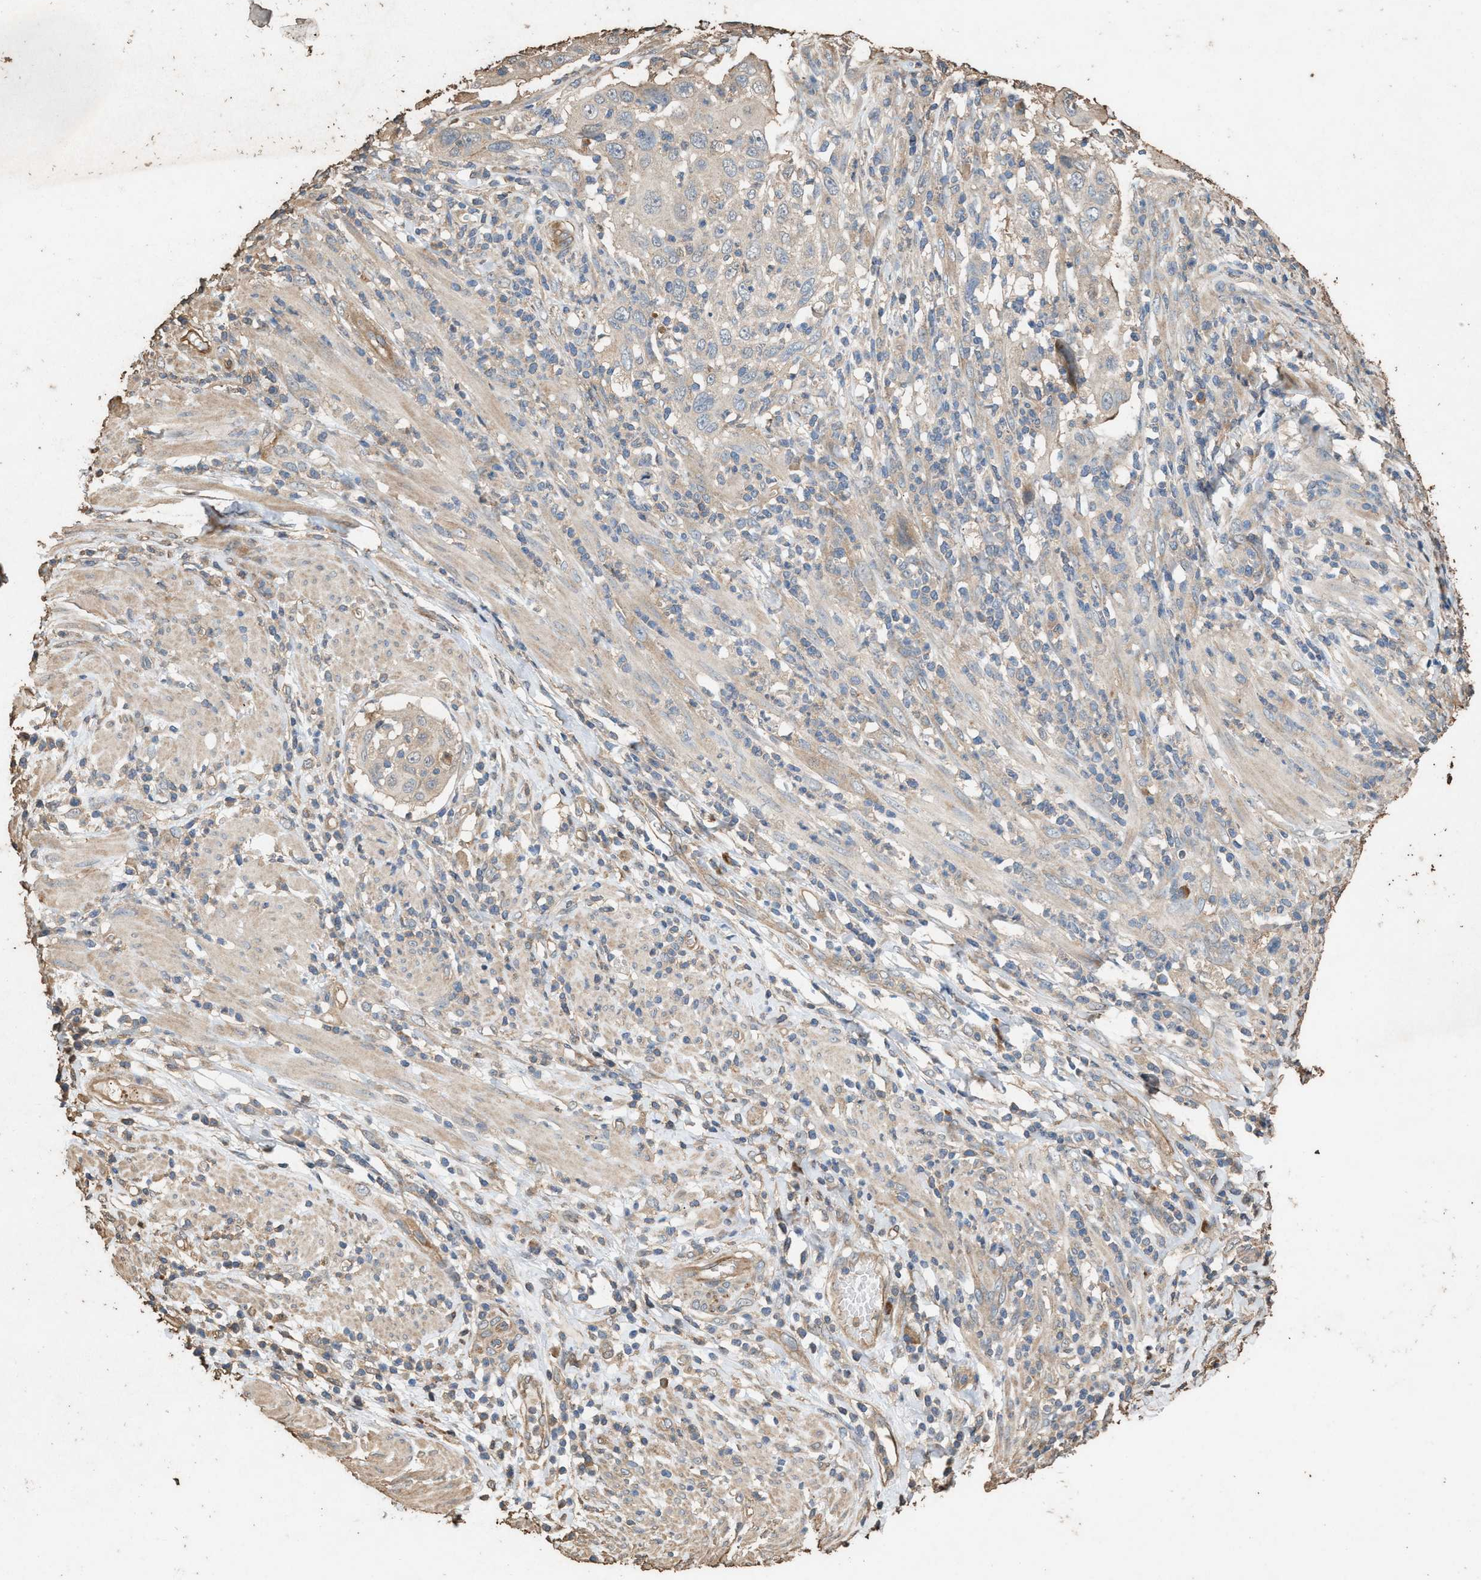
{"staining": {"intensity": "negative", "quantity": "none", "location": "none"}, "tissue": "cervical cancer", "cell_type": "Tumor cells", "image_type": "cancer", "snomed": [{"axis": "morphology", "description": "Squamous cell carcinoma, NOS"}, {"axis": "topography", "description": "Cervix"}], "caption": "Immunohistochemistry (IHC) histopathology image of cervical squamous cell carcinoma stained for a protein (brown), which demonstrates no expression in tumor cells.", "gene": "DCAF7", "patient": {"sex": "female", "age": 70}}